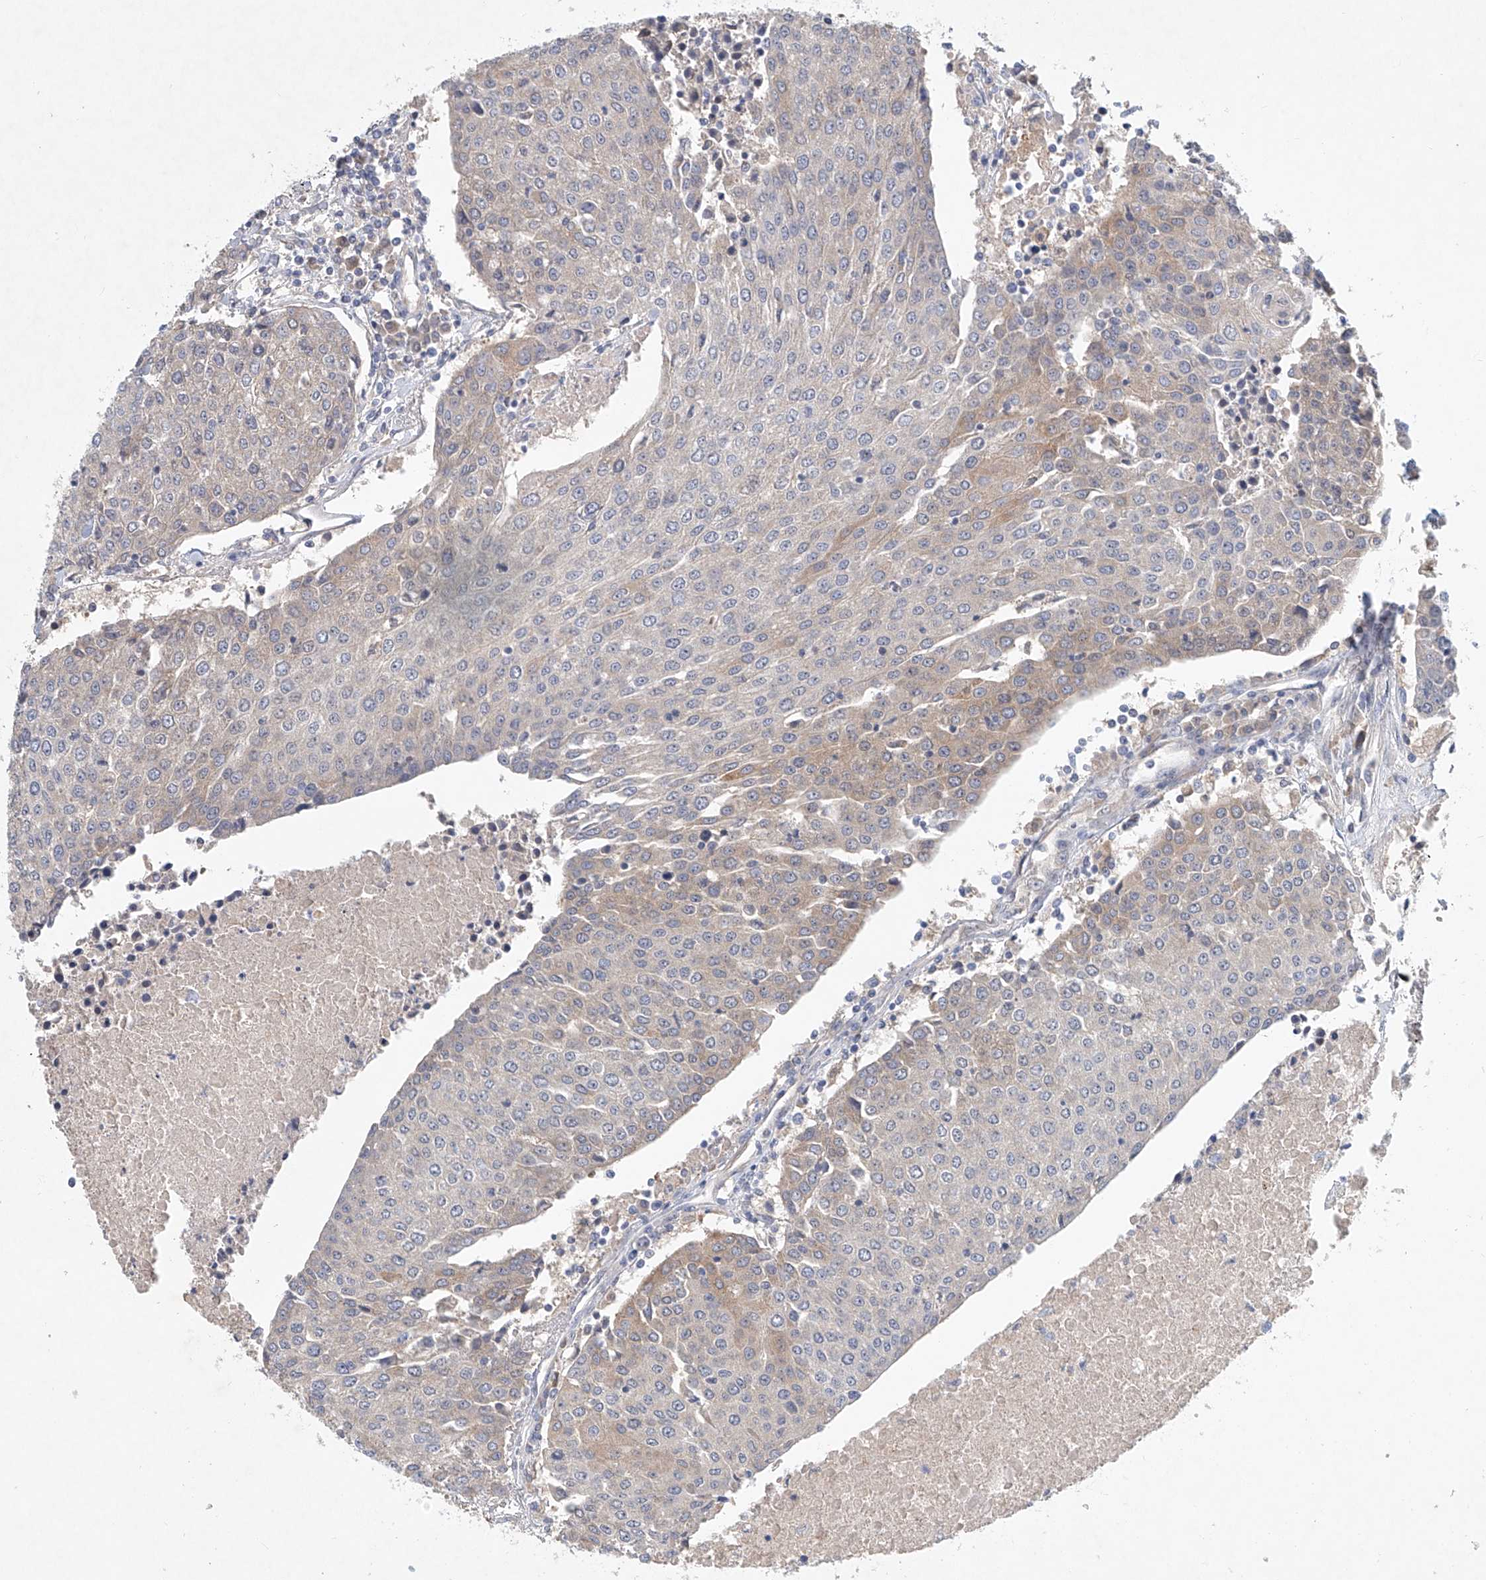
{"staining": {"intensity": "weak", "quantity": "25%-75%", "location": "cytoplasmic/membranous"}, "tissue": "urothelial cancer", "cell_type": "Tumor cells", "image_type": "cancer", "snomed": [{"axis": "morphology", "description": "Urothelial carcinoma, High grade"}, {"axis": "topography", "description": "Urinary bladder"}], "caption": "Immunohistochemistry (IHC) histopathology image of urothelial cancer stained for a protein (brown), which exhibits low levels of weak cytoplasmic/membranous staining in about 25%-75% of tumor cells.", "gene": "CARMIL1", "patient": {"sex": "female", "age": 85}}